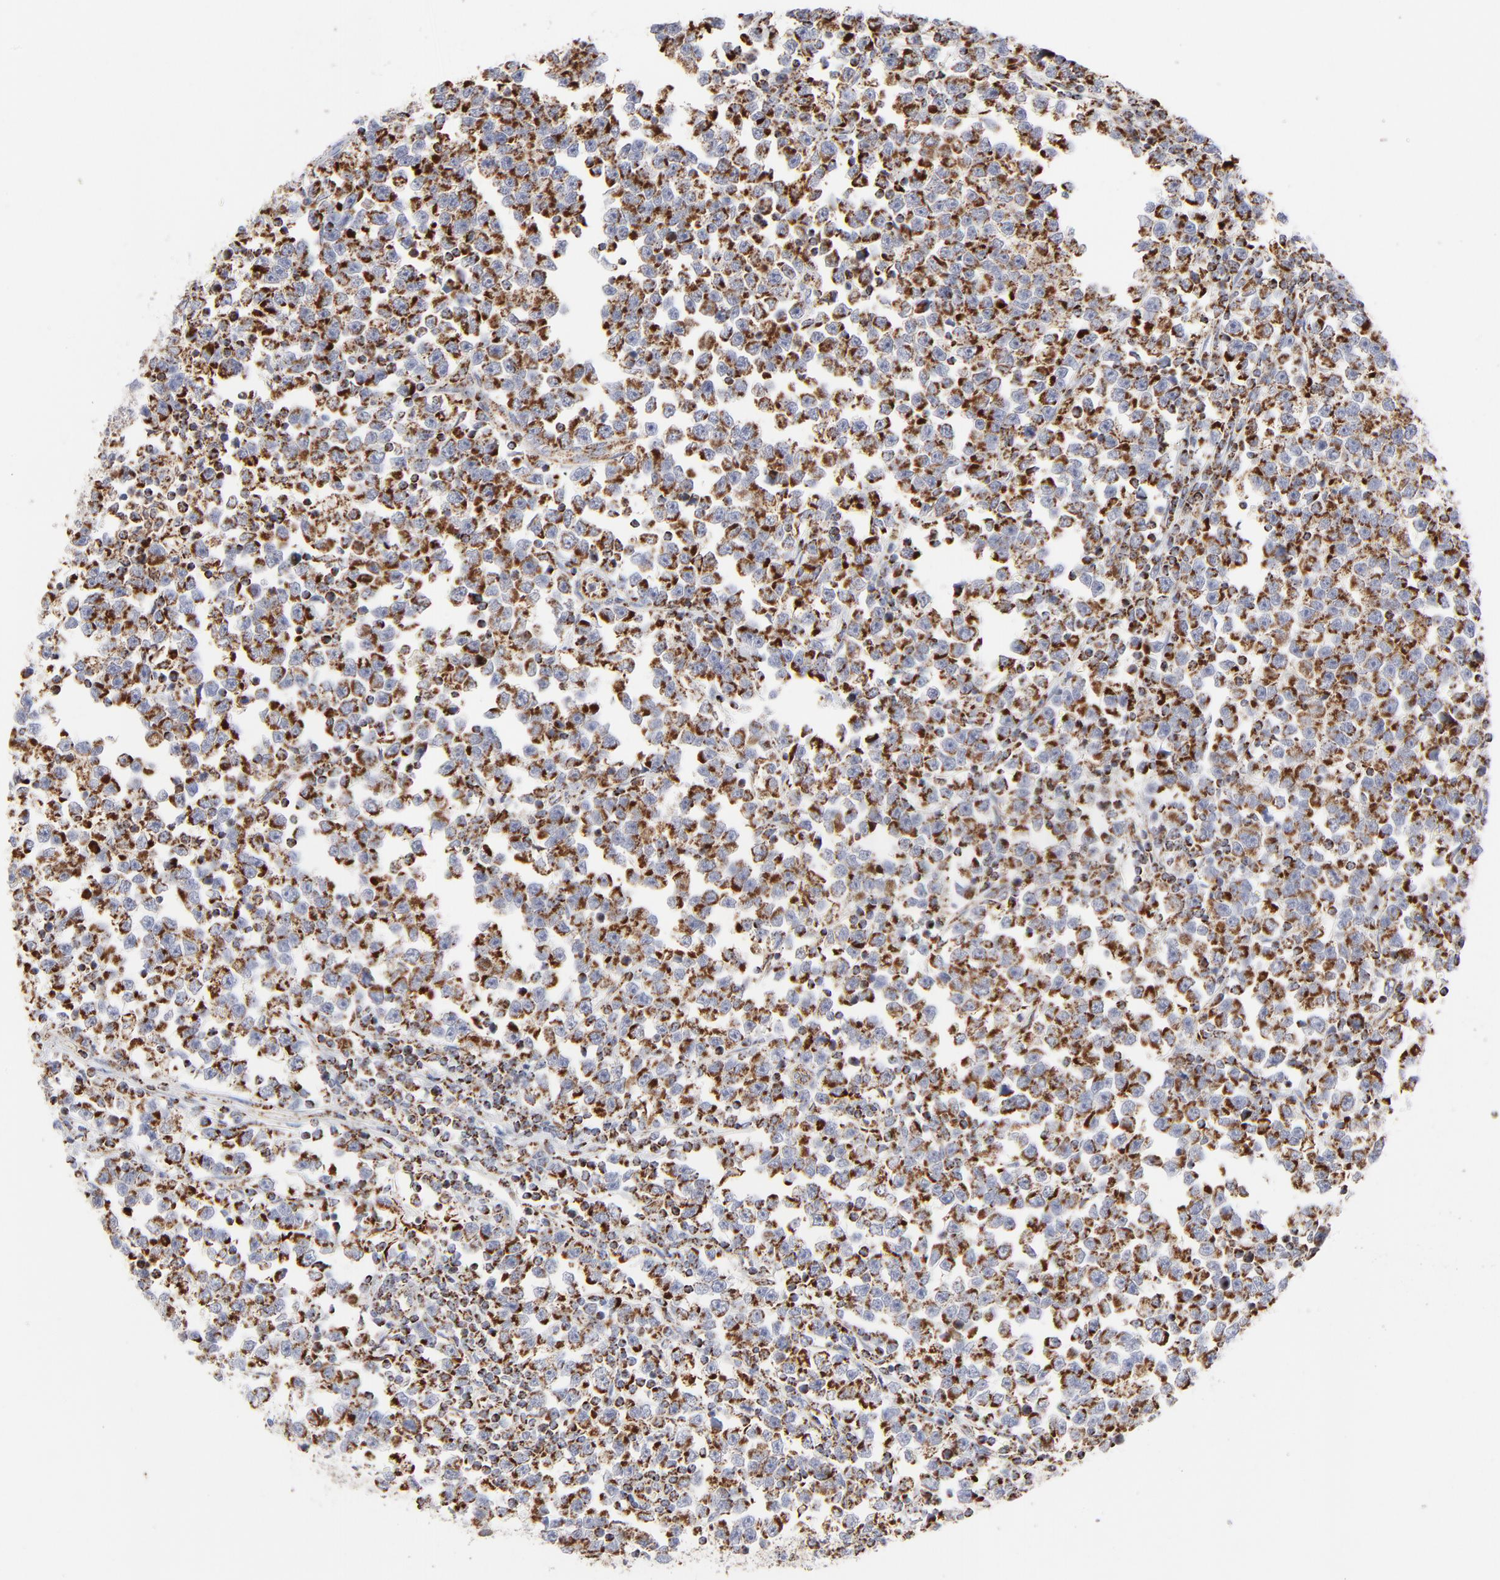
{"staining": {"intensity": "strong", "quantity": ">75%", "location": "cytoplasmic/membranous"}, "tissue": "testis cancer", "cell_type": "Tumor cells", "image_type": "cancer", "snomed": [{"axis": "morphology", "description": "Seminoma, NOS"}, {"axis": "topography", "description": "Testis"}], "caption": "Human testis cancer (seminoma) stained for a protein (brown) reveals strong cytoplasmic/membranous positive expression in about >75% of tumor cells.", "gene": "ASB3", "patient": {"sex": "male", "age": 43}}